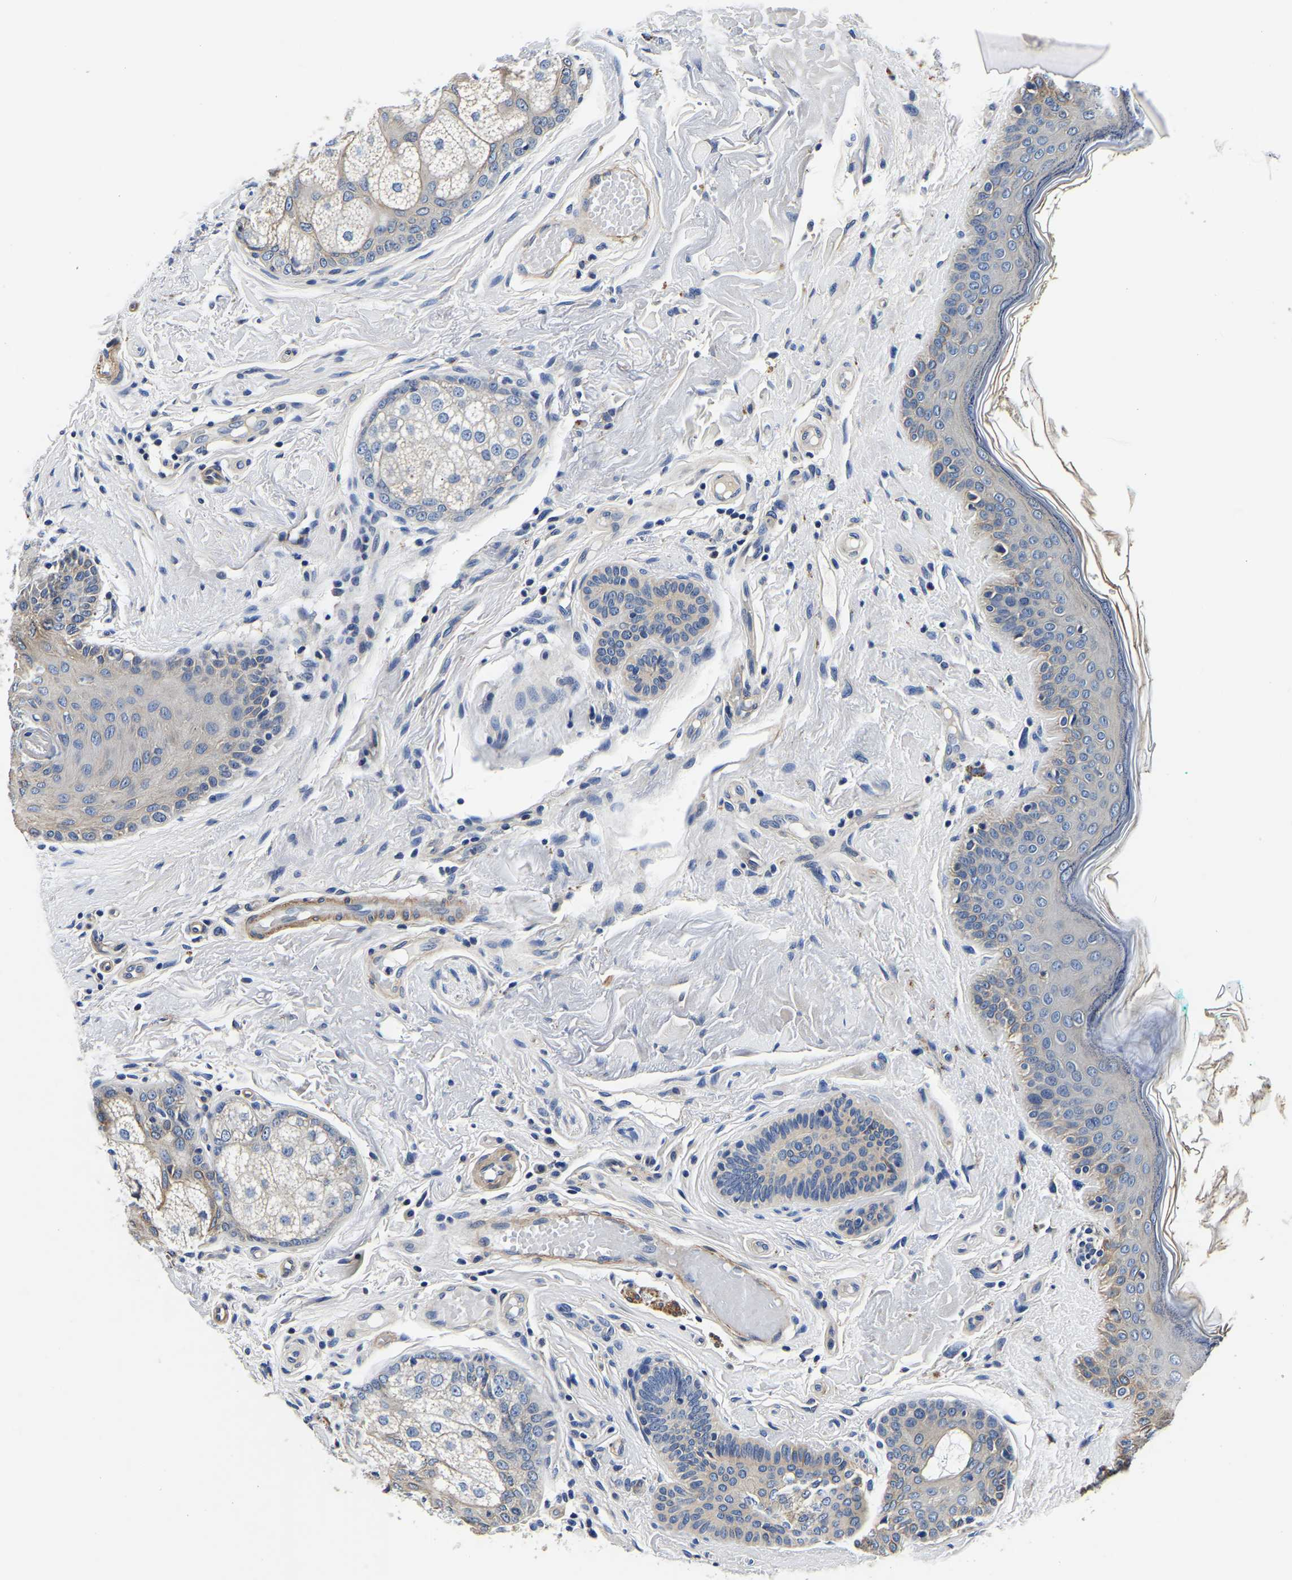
{"staining": {"intensity": "weak", "quantity": "25%-75%", "location": "cytoplasmic/membranous"}, "tissue": "oral mucosa", "cell_type": "Squamous epithelial cells", "image_type": "normal", "snomed": [{"axis": "morphology", "description": "Normal tissue, NOS"}, {"axis": "topography", "description": "Skin"}, {"axis": "topography", "description": "Oral tissue"}], "caption": "Weak cytoplasmic/membranous staining for a protein is seen in about 25%-75% of squamous epithelial cells of benign oral mucosa using IHC.", "gene": "KCTD17", "patient": {"sex": "male", "age": 84}}